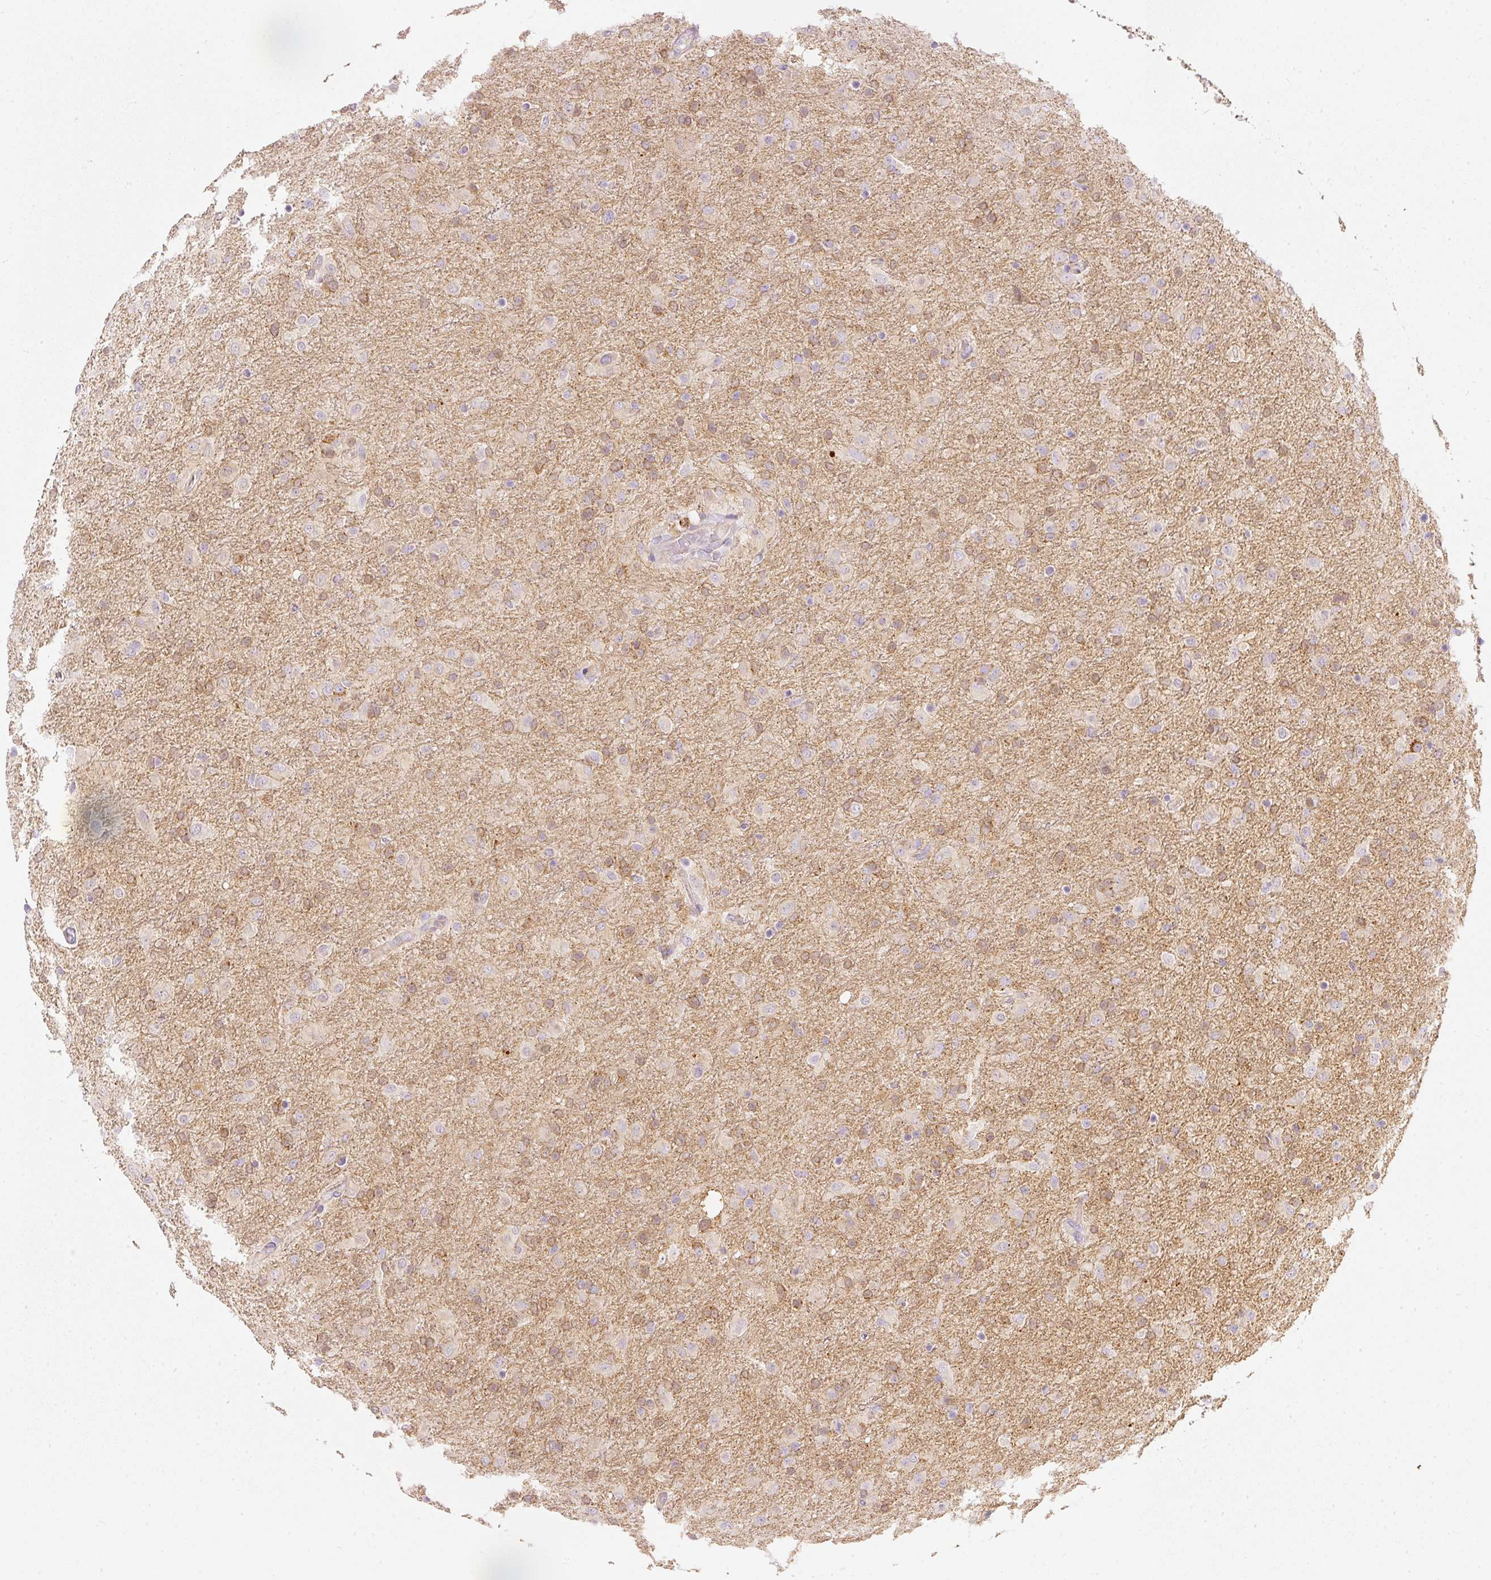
{"staining": {"intensity": "negative", "quantity": "none", "location": "none"}, "tissue": "glioma", "cell_type": "Tumor cells", "image_type": "cancer", "snomed": [{"axis": "morphology", "description": "Glioma, malignant, Low grade"}, {"axis": "topography", "description": "Brain"}], "caption": "This is a histopathology image of immunohistochemistry staining of glioma, which shows no staining in tumor cells.", "gene": "MTHFD2", "patient": {"sex": "male", "age": 65}}